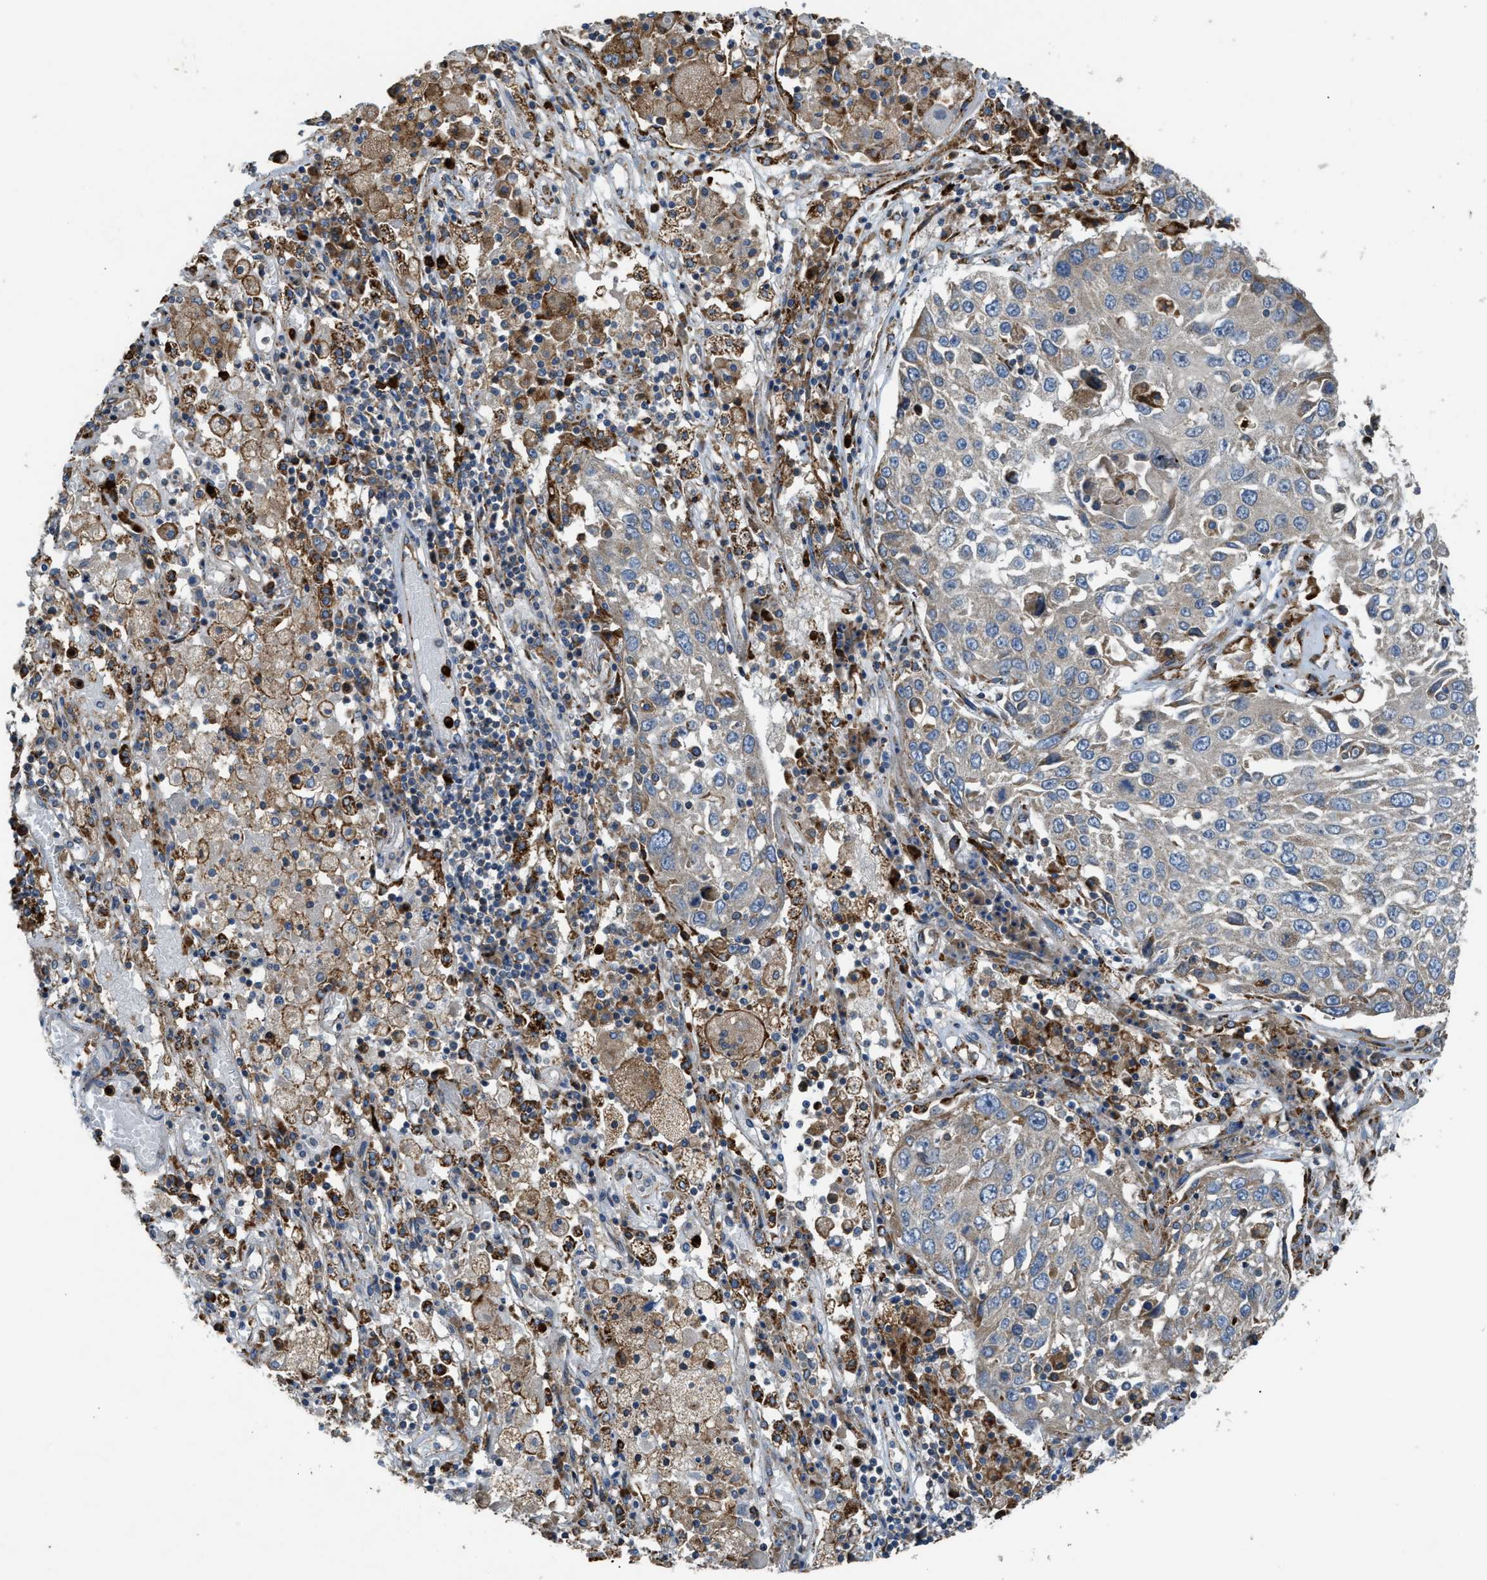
{"staining": {"intensity": "weak", "quantity": ">75%", "location": "cytoplasmic/membranous"}, "tissue": "lung cancer", "cell_type": "Tumor cells", "image_type": "cancer", "snomed": [{"axis": "morphology", "description": "Squamous cell carcinoma, NOS"}, {"axis": "topography", "description": "Lung"}], "caption": "Lung cancer tissue displays weak cytoplasmic/membranous positivity in about >75% of tumor cells, visualized by immunohistochemistry. (DAB IHC with brightfield microscopy, high magnification).", "gene": "TMEM68", "patient": {"sex": "male", "age": 65}}